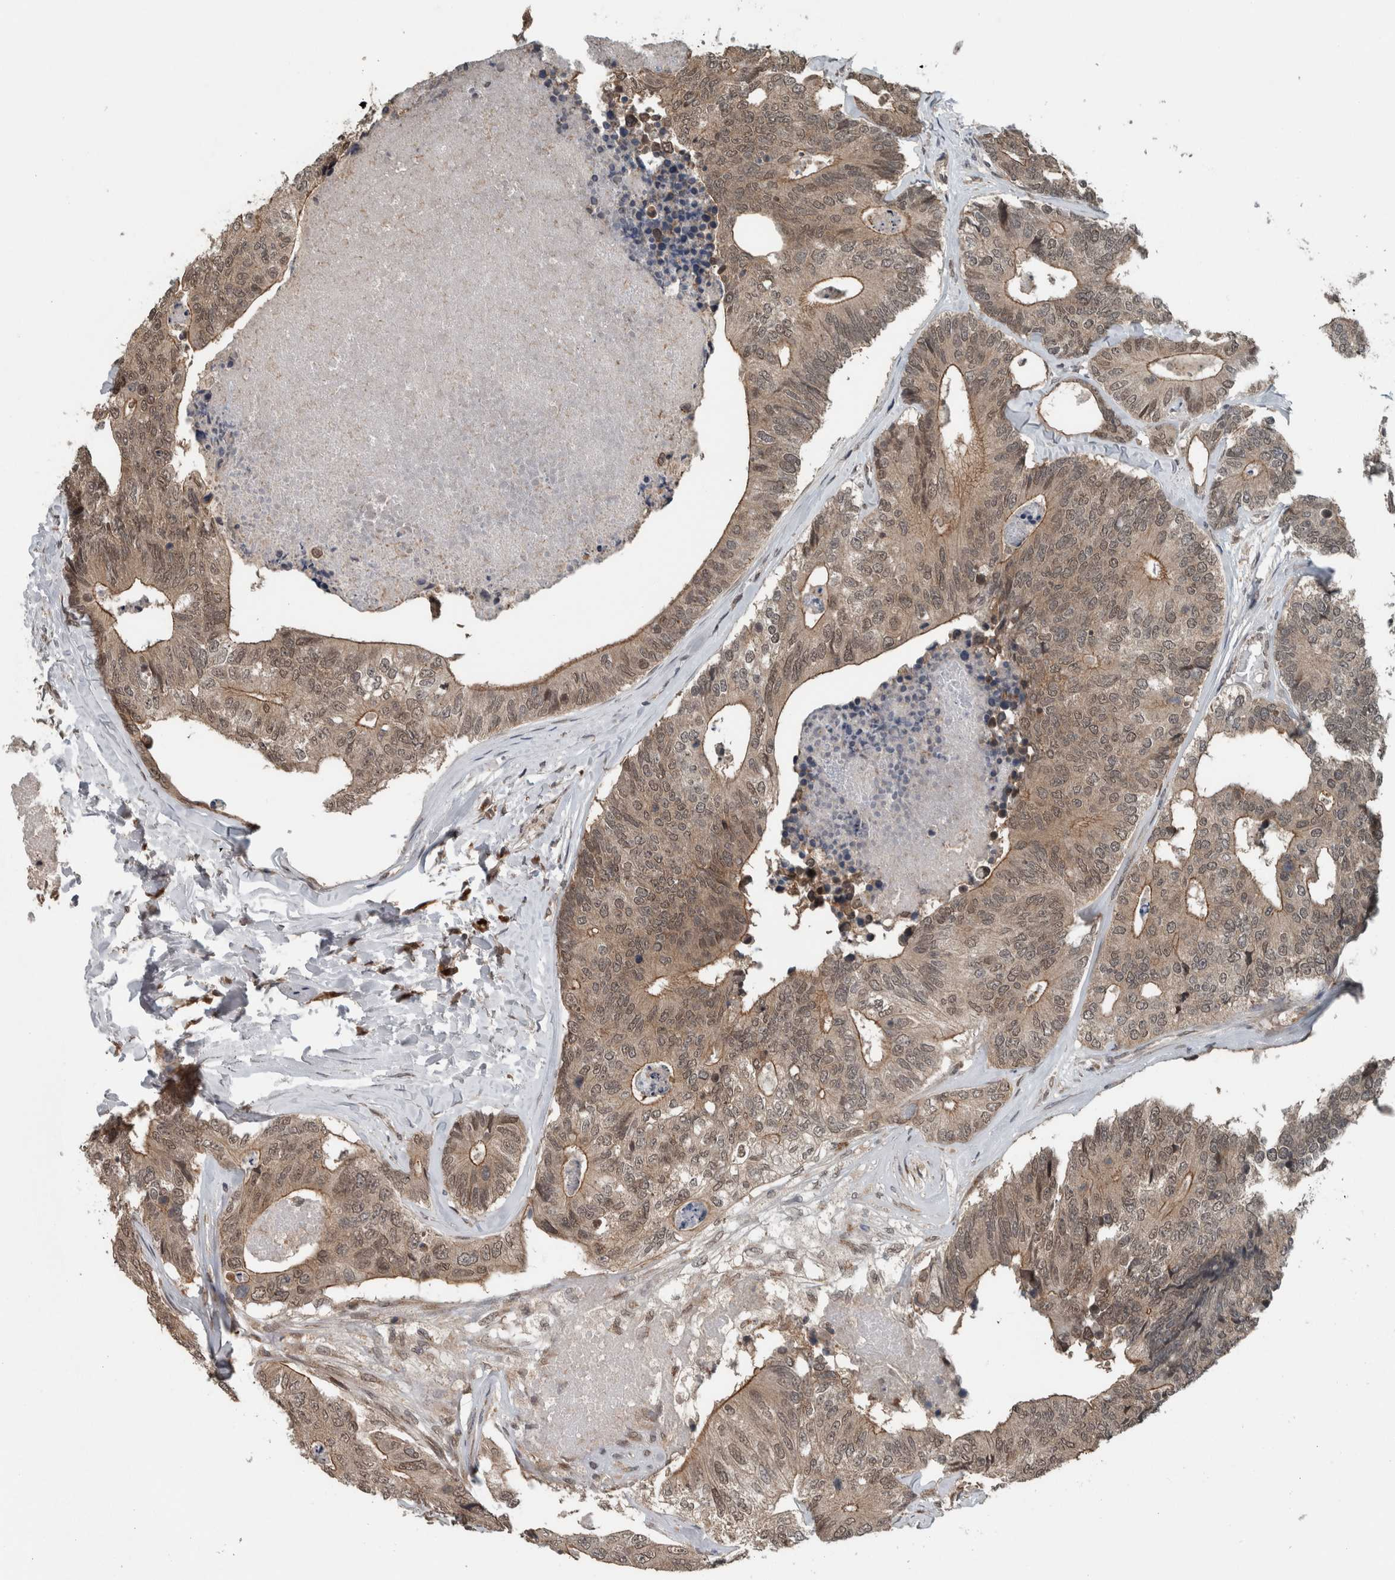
{"staining": {"intensity": "weak", "quantity": ">75%", "location": "cytoplasmic/membranous,nuclear"}, "tissue": "colorectal cancer", "cell_type": "Tumor cells", "image_type": "cancer", "snomed": [{"axis": "morphology", "description": "Adenocarcinoma, NOS"}, {"axis": "topography", "description": "Colon"}], "caption": "The photomicrograph demonstrates a brown stain indicating the presence of a protein in the cytoplasmic/membranous and nuclear of tumor cells in colorectal adenocarcinoma.", "gene": "SPAG7", "patient": {"sex": "female", "age": 67}}